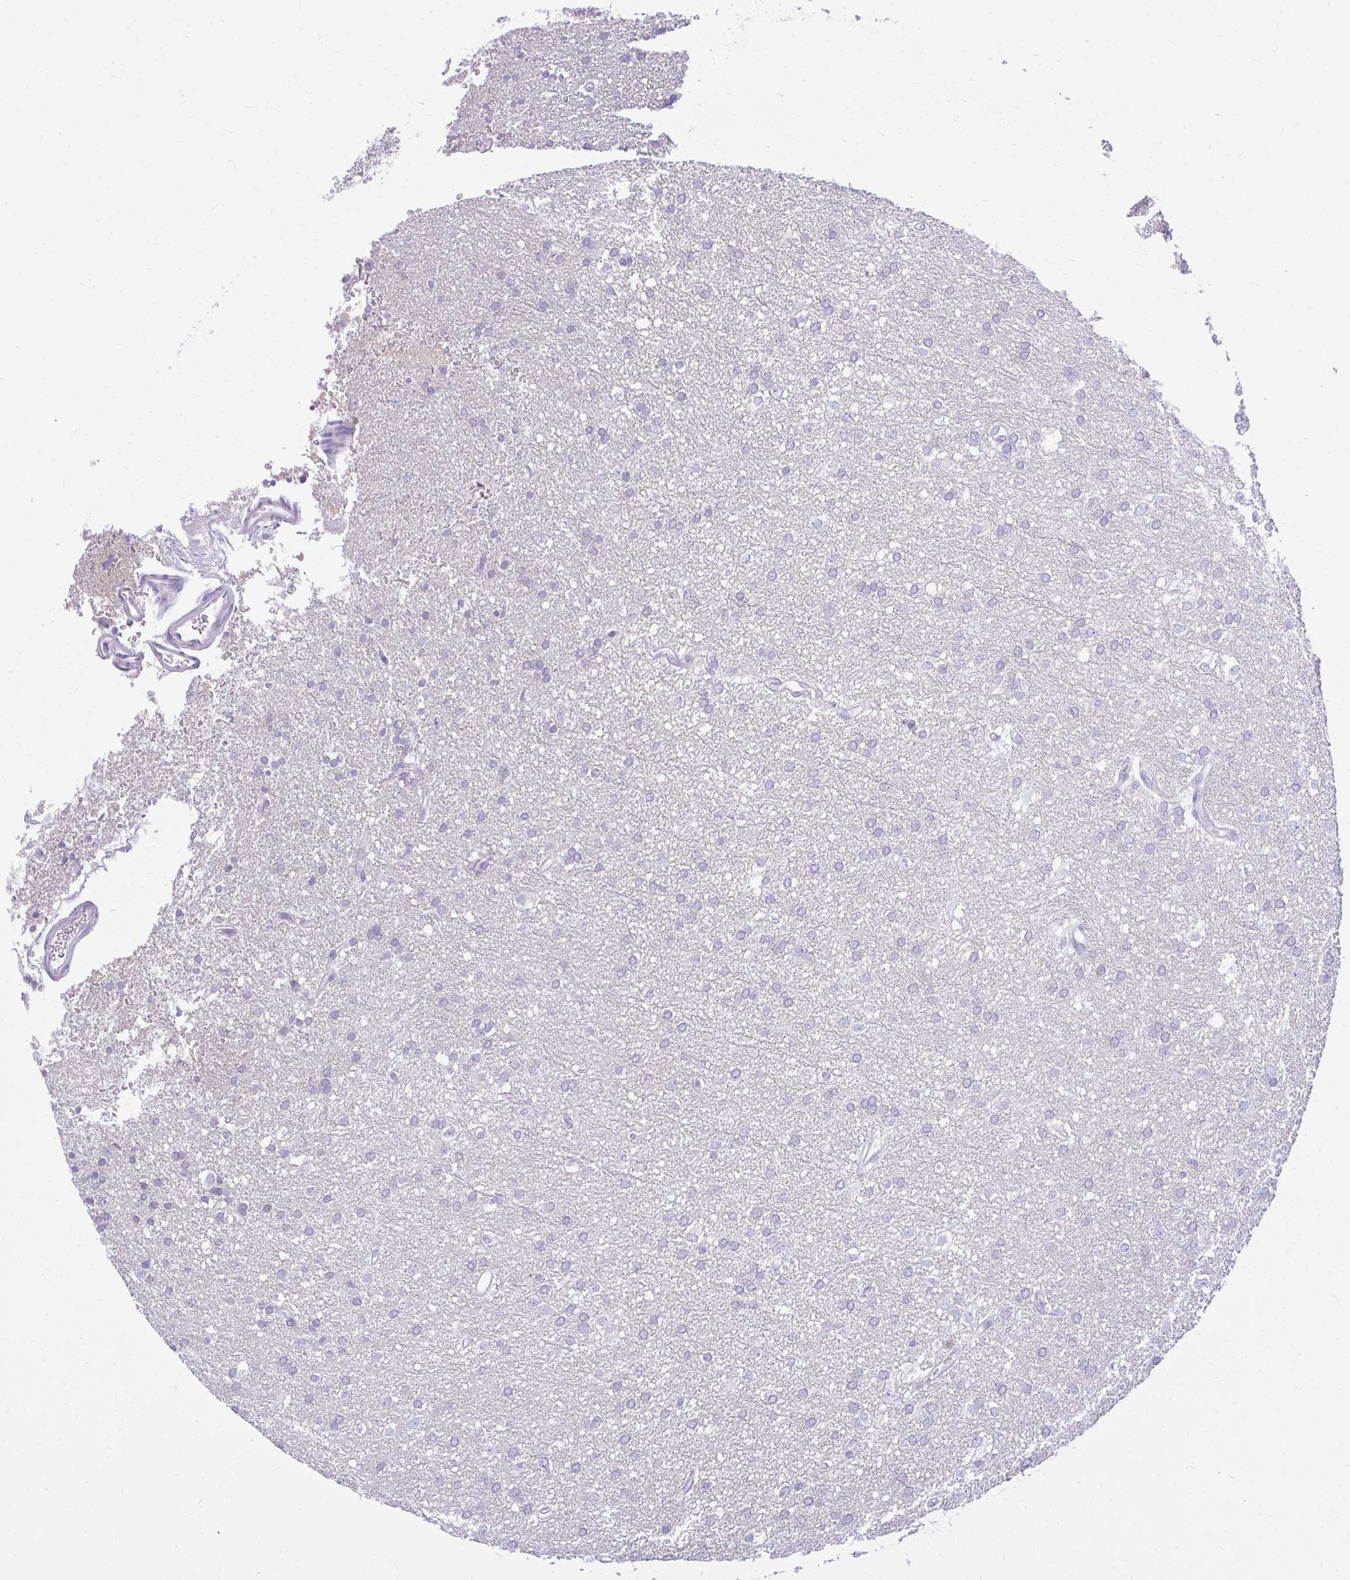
{"staining": {"intensity": "negative", "quantity": "none", "location": "none"}, "tissue": "glioma", "cell_type": "Tumor cells", "image_type": "cancer", "snomed": [{"axis": "morphology", "description": "Glioma, malignant, Low grade"}, {"axis": "topography", "description": "Brain"}], "caption": "Human malignant glioma (low-grade) stained for a protein using IHC exhibits no expression in tumor cells.", "gene": "PRAP1", "patient": {"sex": "female", "age": 33}}